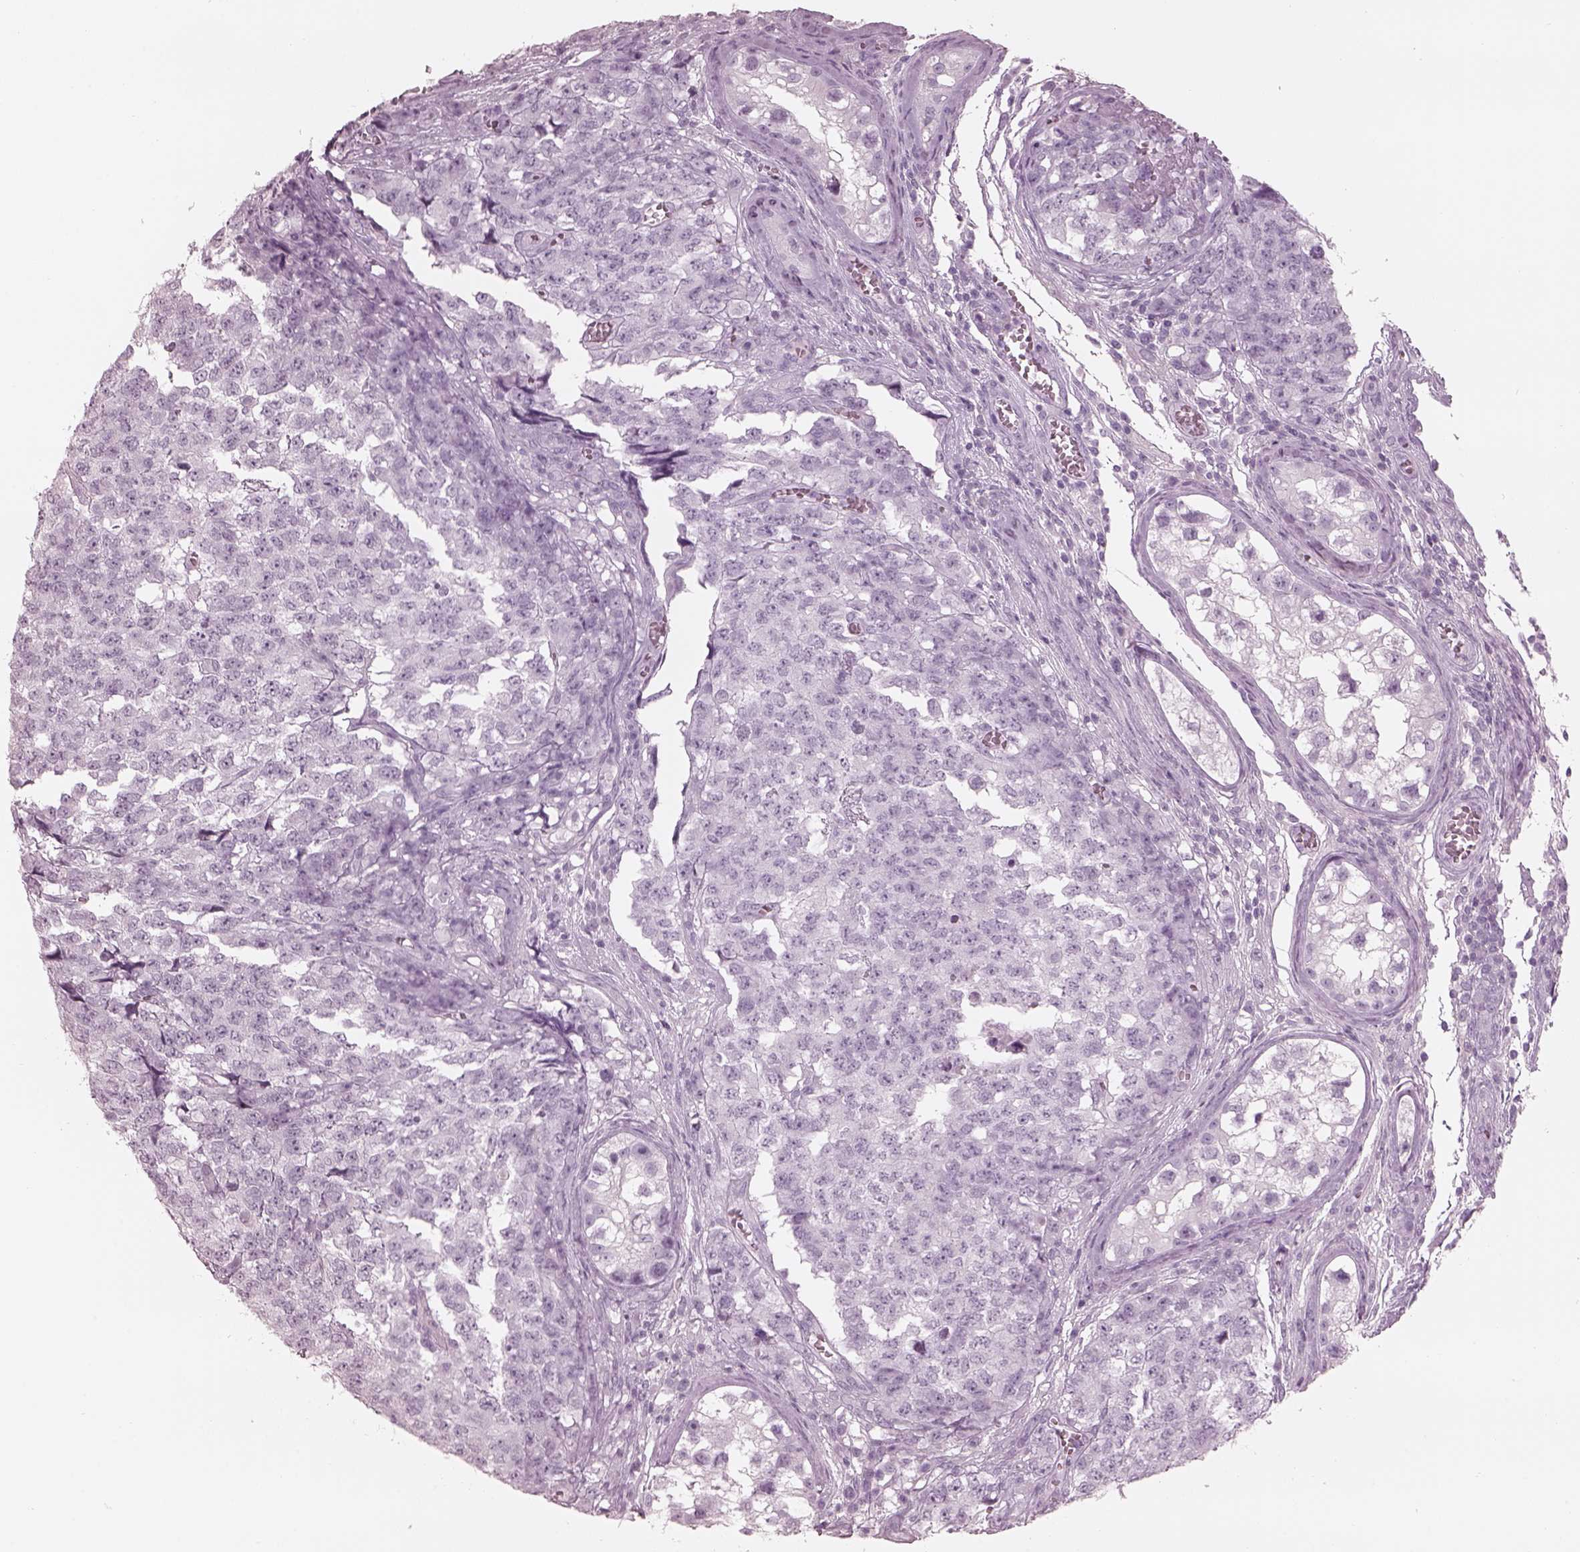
{"staining": {"intensity": "negative", "quantity": "none", "location": "none"}, "tissue": "testis cancer", "cell_type": "Tumor cells", "image_type": "cancer", "snomed": [{"axis": "morphology", "description": "Carcinoma, Embryonal, NOS"}, {"axis": "topography", "description": "Testis"}], "caption": "High power microscopy photomicrograph of an IHC micrograph of embryonal carcinoma (testis), revealing no significant staining in tumor cells.", "gene": "FABP9", "patient": {"sex": "male", "age": 23}}